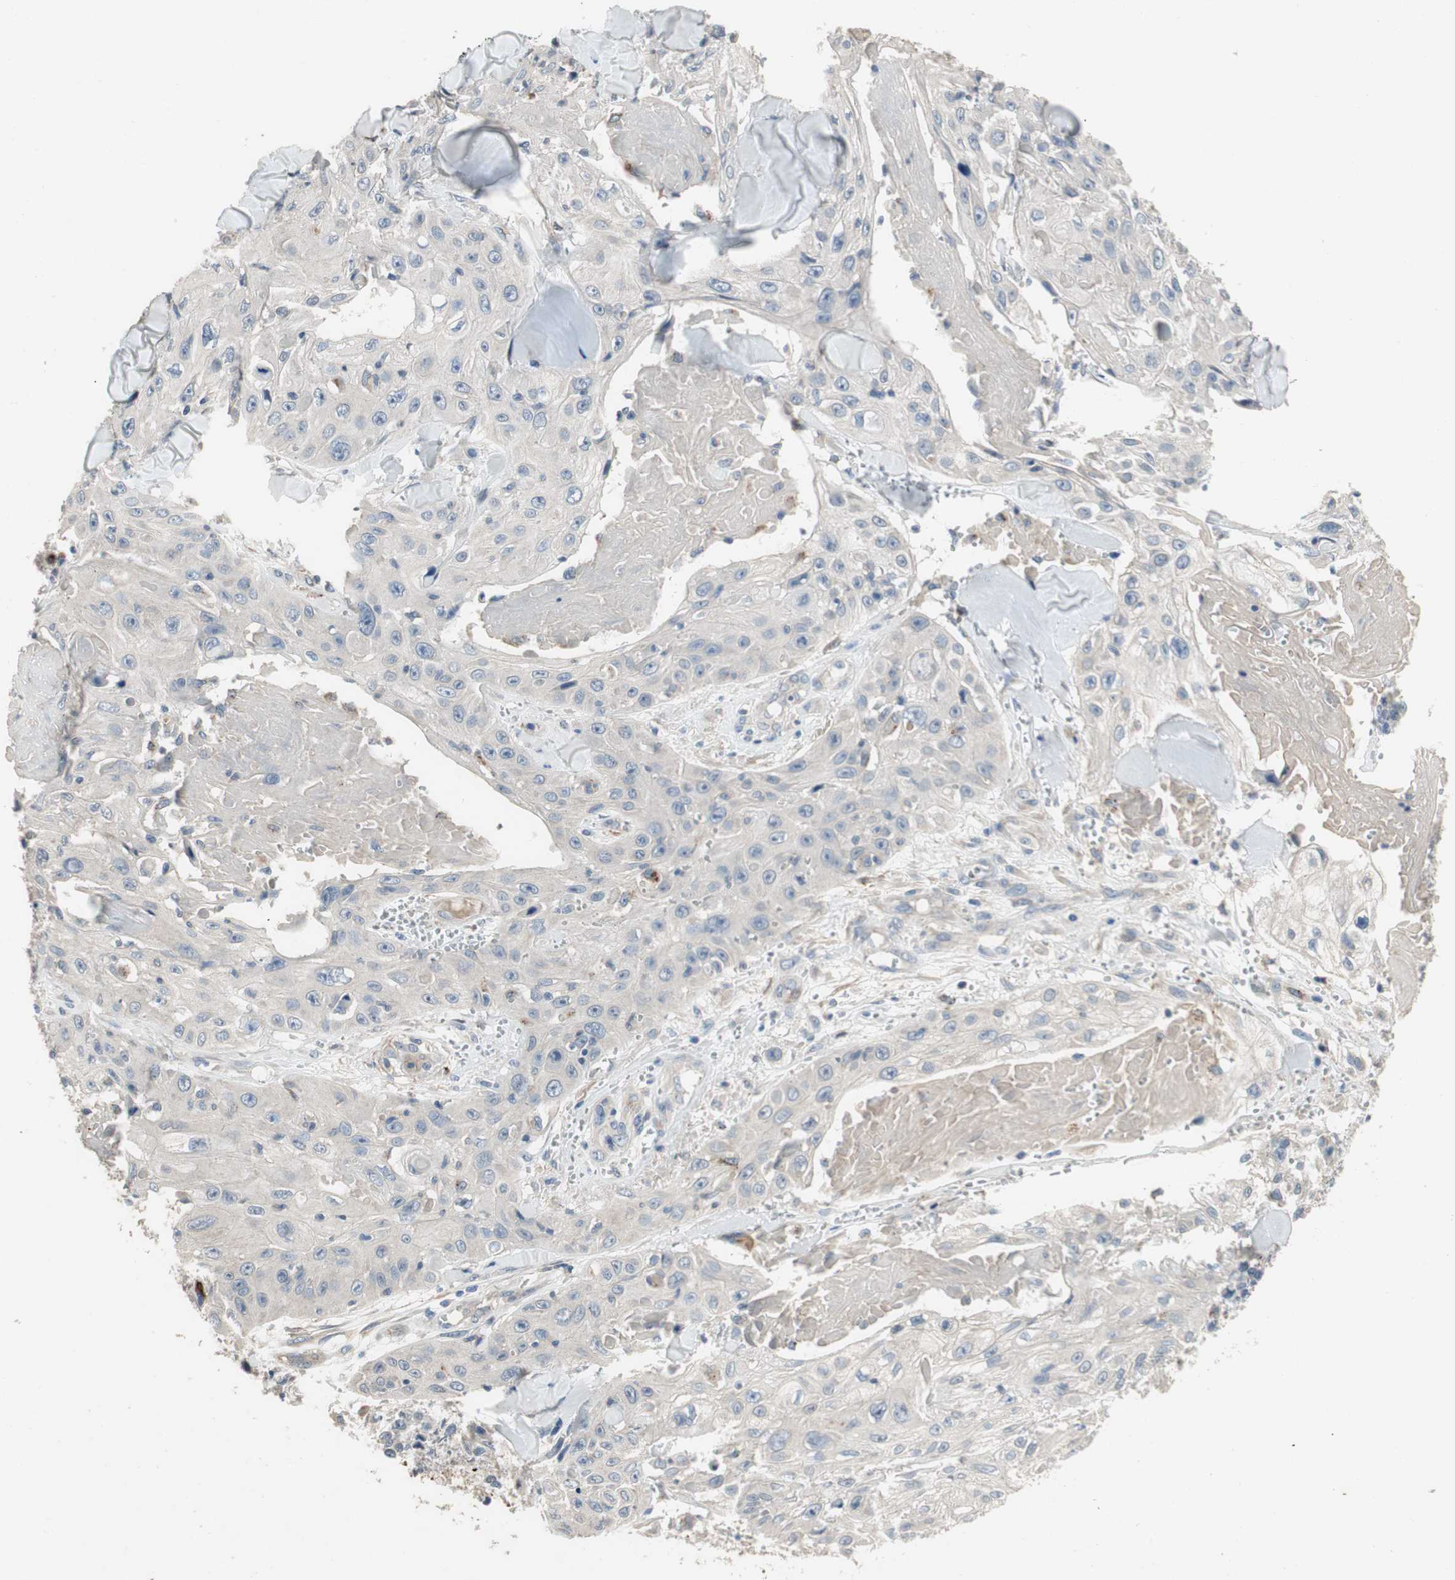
{"staining": {"intensity": "negative", "quantity": "none", "location": "none"}, "tissue": "skin cancer", "cell_type": "Tumor cells", "image_type": "cancer", "snomed": [{"axis": "morphology", "description": "Squamous cell carcinoma, NOS"}, {"axis": "topography", "description": "Skin"}], "caption": "Photomicrograph shows no significant protein staining in tumor cells of squamous cell carcinoma (skin). (DAB (3,3'-diaminobenzidine) immunohistochemistry with hematoxylin counter stain).", "gene": "ALPL", "patient": {"sex": "male", "age": 86}}